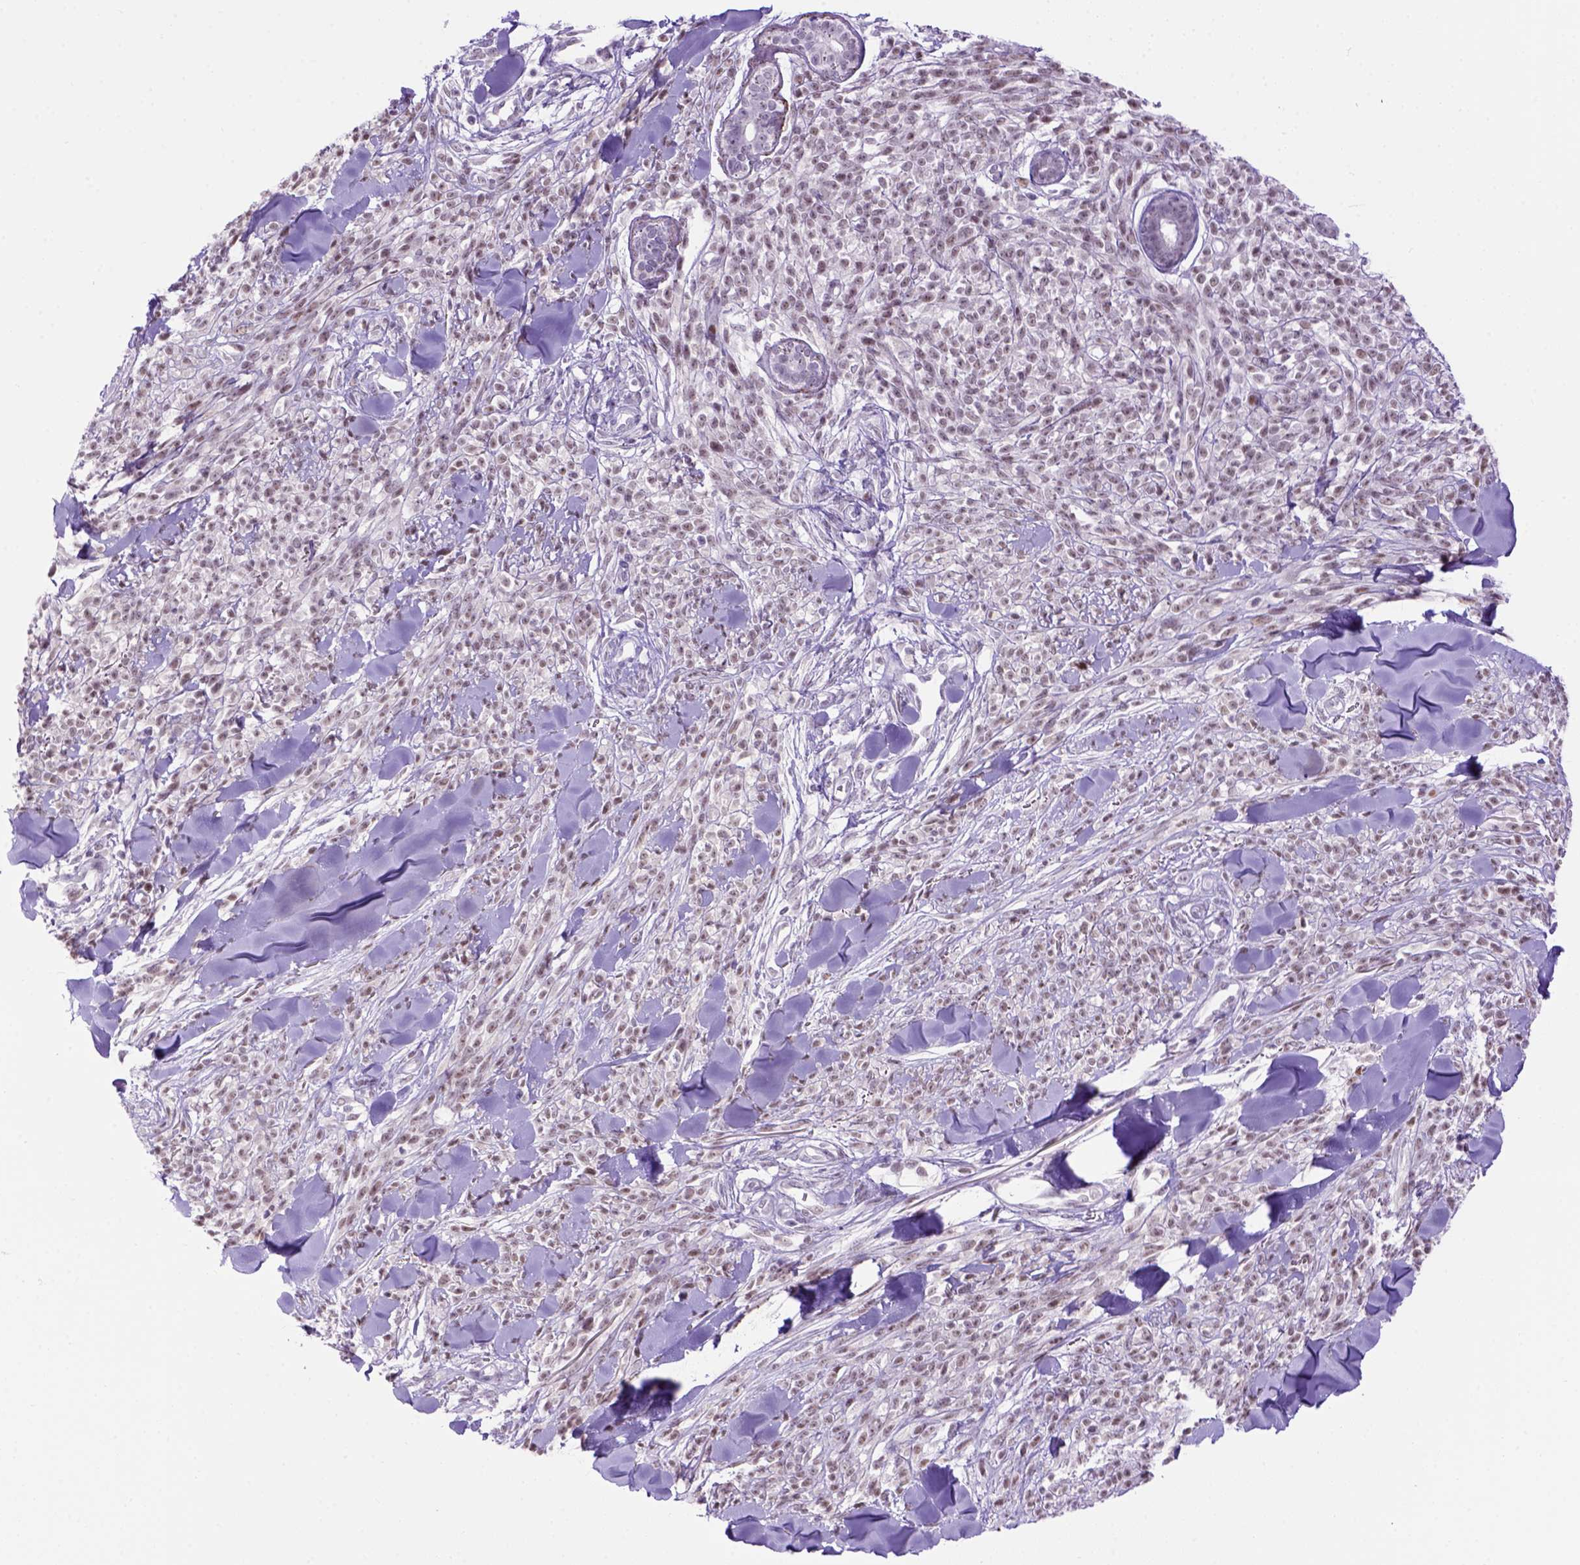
{"staining": {"intensity": "weak", "quantity": "<25%", "location": "nuclear"}, "tissue": "melanoma", "cell_type": "Tumor cells", "image_type": "cancer", "snomed": [{"axis": "morphology", "description": "Malignant melanoma, NOS"}, {"axis": "topography", "description": "Skin"}, {"axis": "topography", "description": "Skin of trunk"}], "caption": "IHC of human malignant melanoma shows no positivity in tumor cells.", "gene": "TBPL1", "patient": {"sex": "male", "age": 74}}